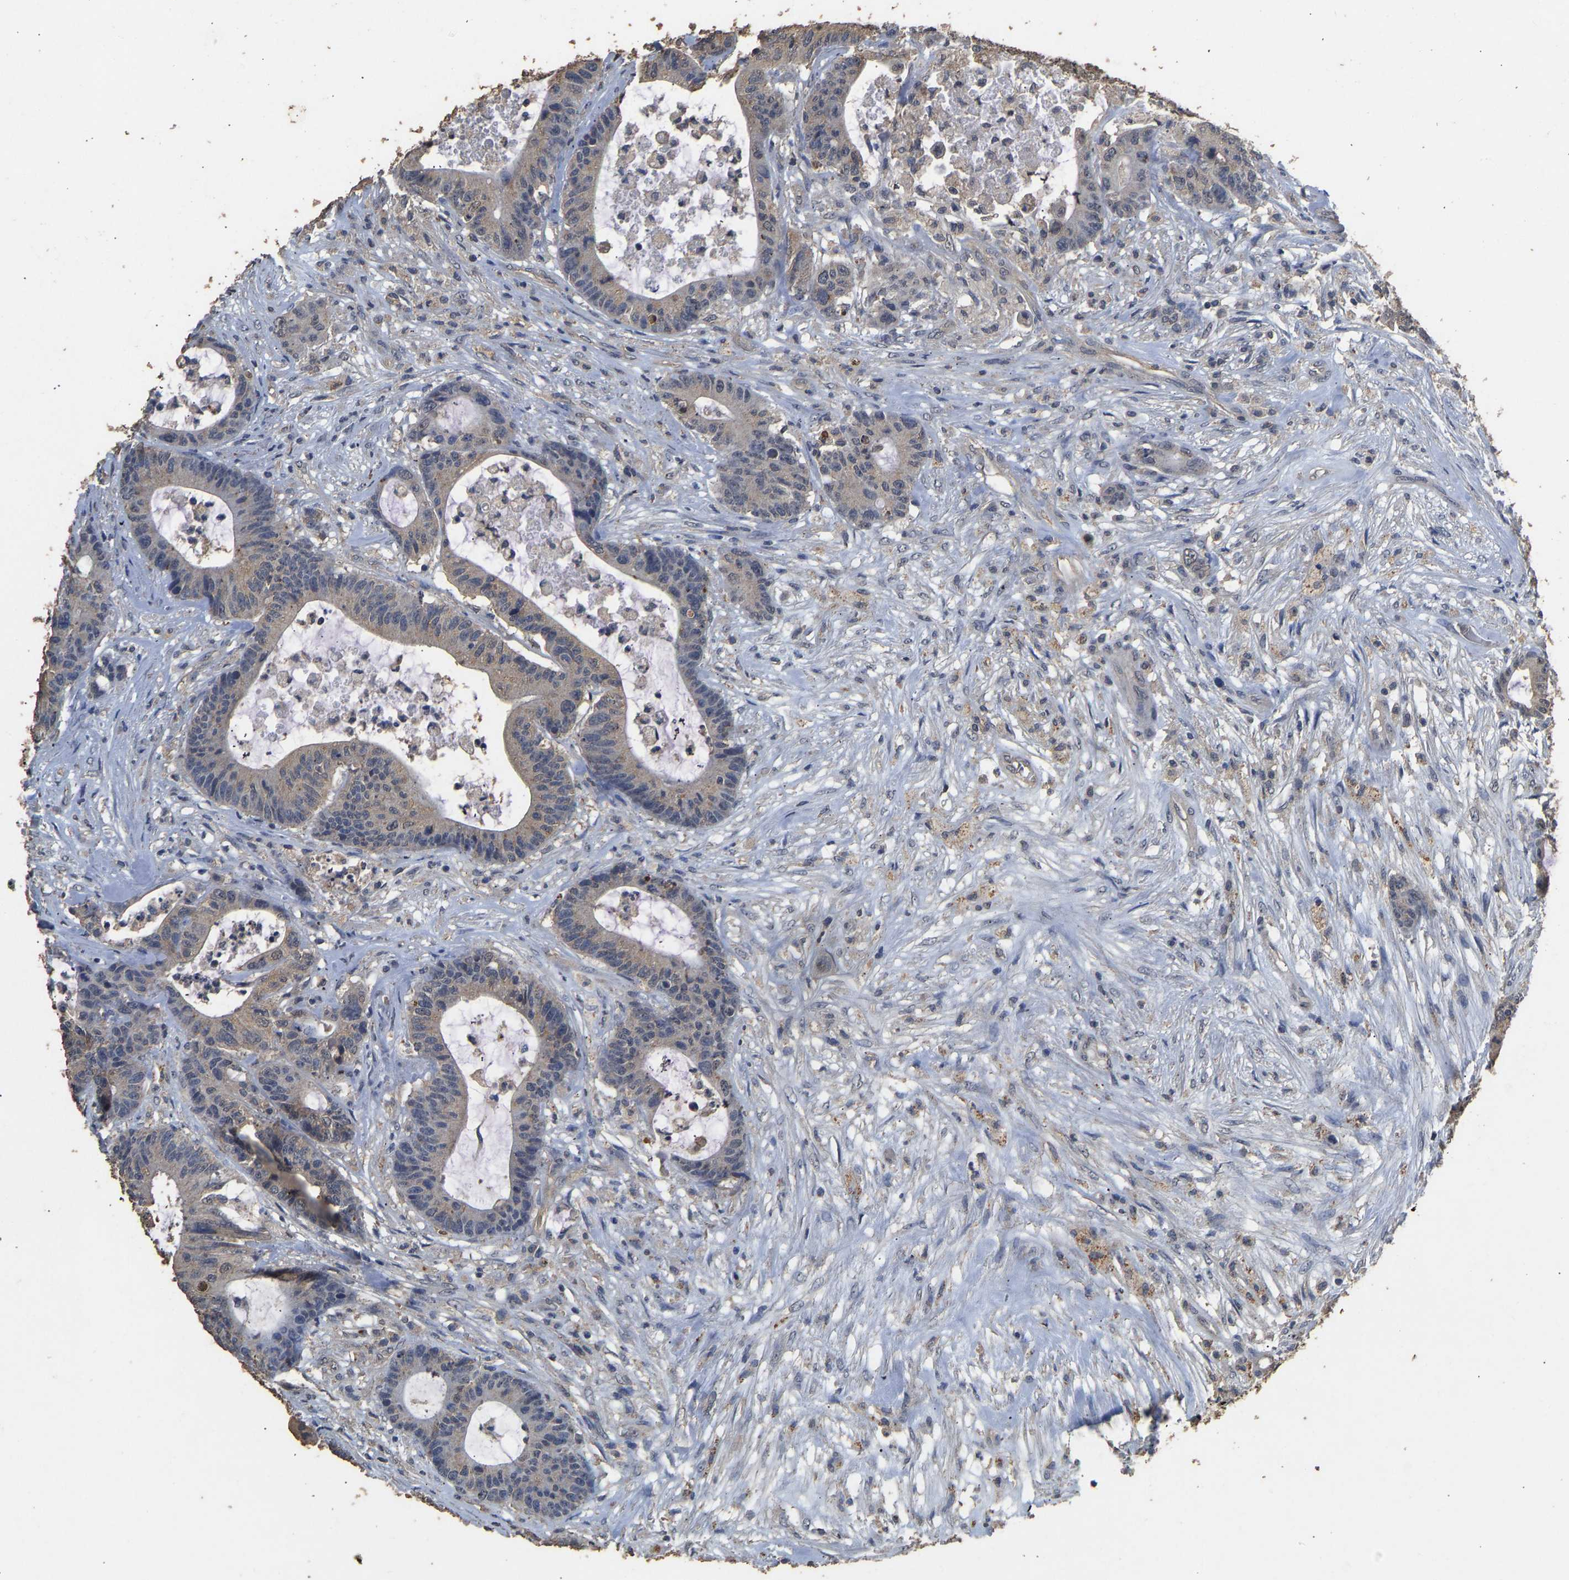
{"staining": {"intensity": "weak", "quantity": "<25%", "location": "cytoplasmic/membranous"}, "tissue": "colorectal cancer", "cell_type": "Tumor cells", "image_type": "cancer", "snomed": [{"axis": "morphology", "description": "Adenocarcinoma, NOS"}, {"axis": "topography", "description": "Colon"}], "caption": "Micrograph shows no significant protein staining in tumor cells of colorectal adenocarcinoma. The staining is performed using DAB (3,3'-diaminobenzidine) brown chromogen with nuclei counter-stained in using hematoxylin.", "gene": "CIDEC", "patient": {"sex": "female", "age": 84}}